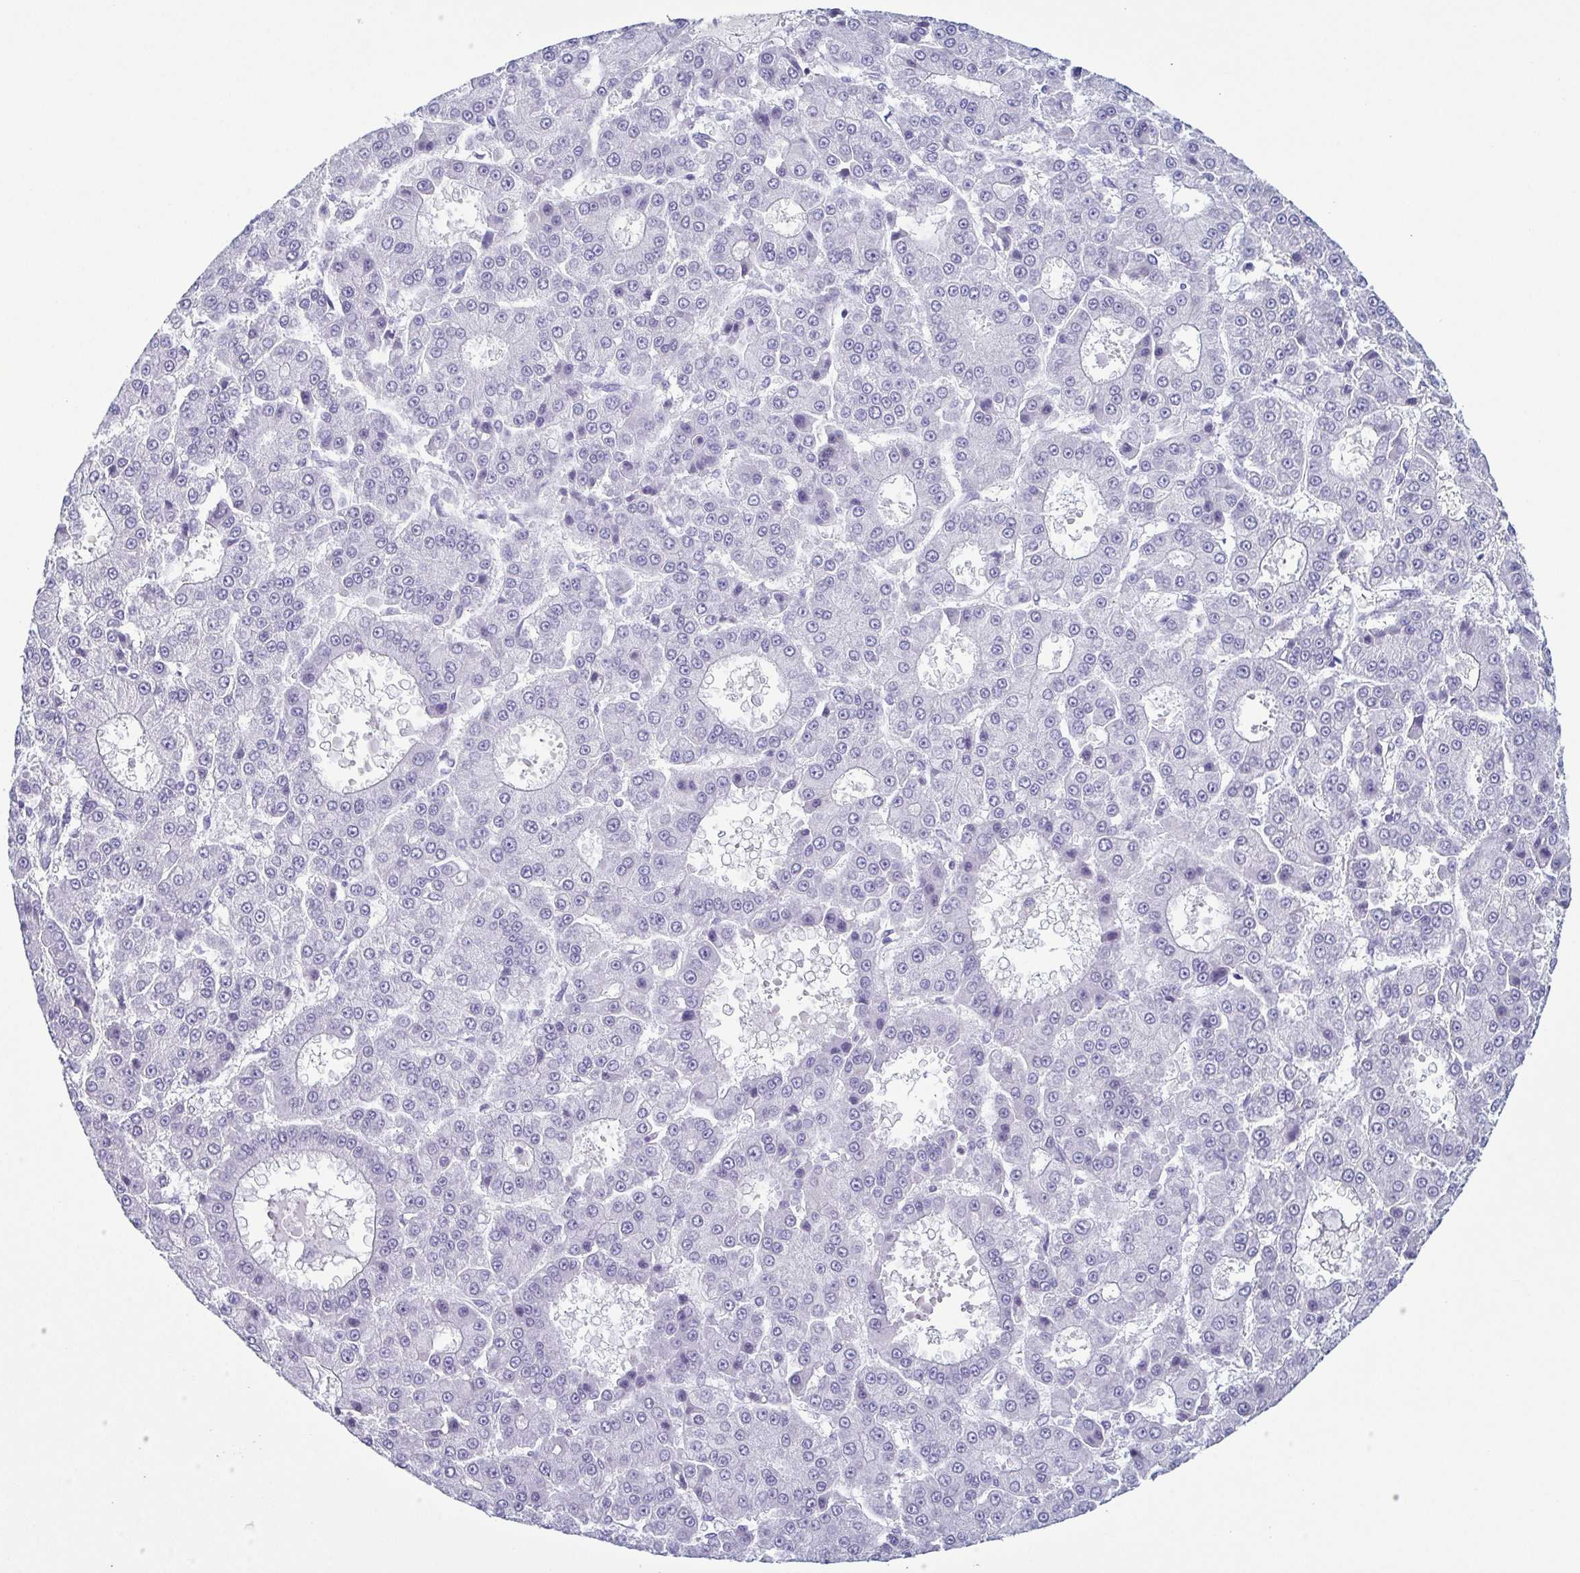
{"staining": {"intensity": "negative", "quantity": "none", "location": "none"}, "tissue": "liver cancer", "cell_type": "Tumor cells", "image_type": "cancer", "snomed": [{"axis": "morphology", "description": "Carcinoma, Hepatocellular, NOS"}, {"axis": "topography", "description": "Liver"}], "caption": "Immunohistochemistry (IHC) histopathology image of neoplastic tissue: human hepatocellular carcinoma (liver) stained with DAB (3,3'-diaminobenzidine) reveals no significant protein positivity in tumor cells. Brightfield microscopy of immunohistochemistry stained with DAB (brown) and hematoxylin (blue), captured at high magnification.", "gene": "KRT10", "patient": {"sex": "male", "age": 70}}